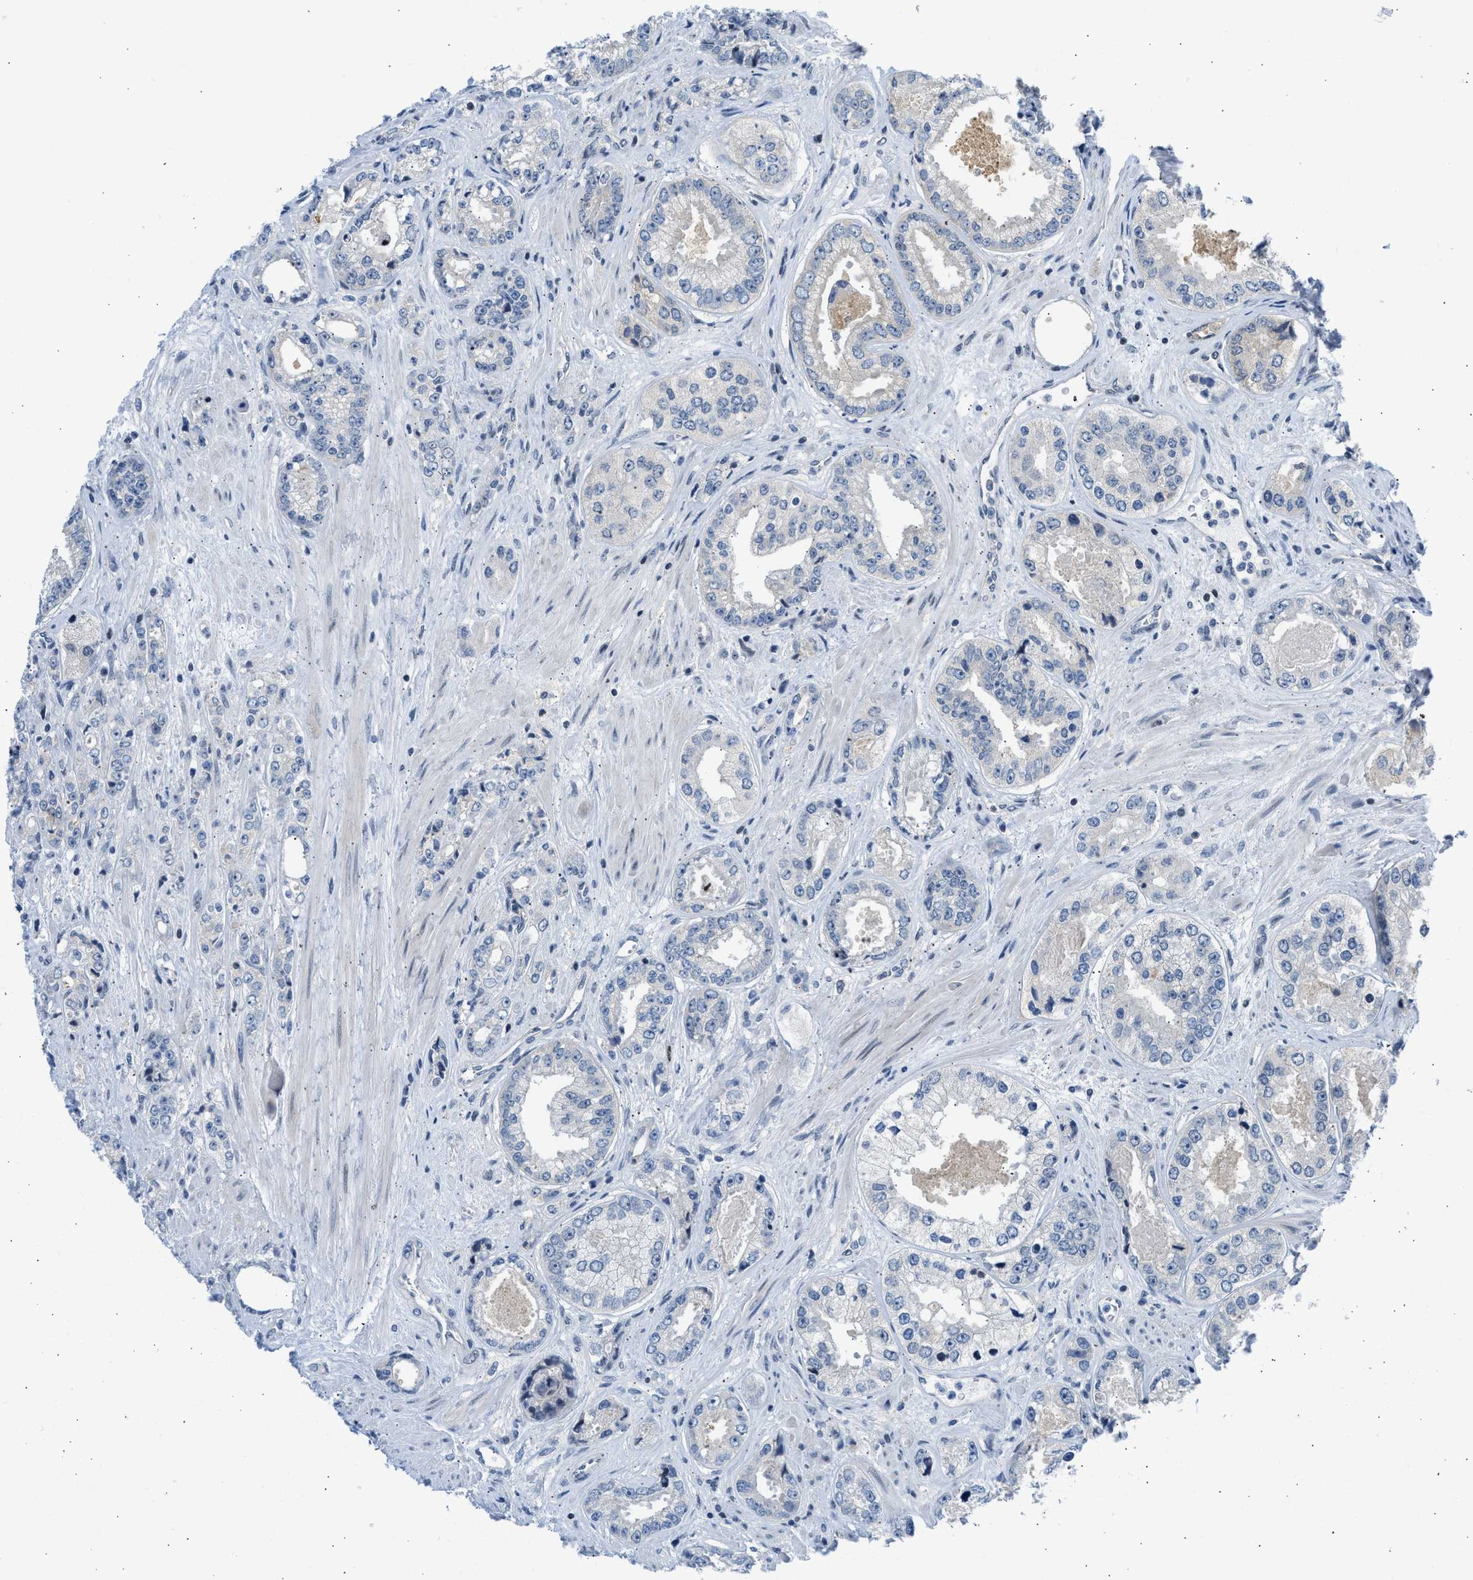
{"staining": {"intensity": "weak", "quantity": "<25%", "location": "cytoplasmic/membranous"}, "tissue": "prostate cancer", "cell_type": "Tumor cells", "image_type": "cancer", "snomed": [{"axis": "morphology", "description": "Adenocarcinoma, High grade"}, {"axis": "topography", "description": "Prostate"}], "caption": "There is no significant positivity in tumor cells of adenocarcinoma (high-grade) (prostate).", "gene": "OLIG3", "patient": {"sex": "male", "age": 61}}